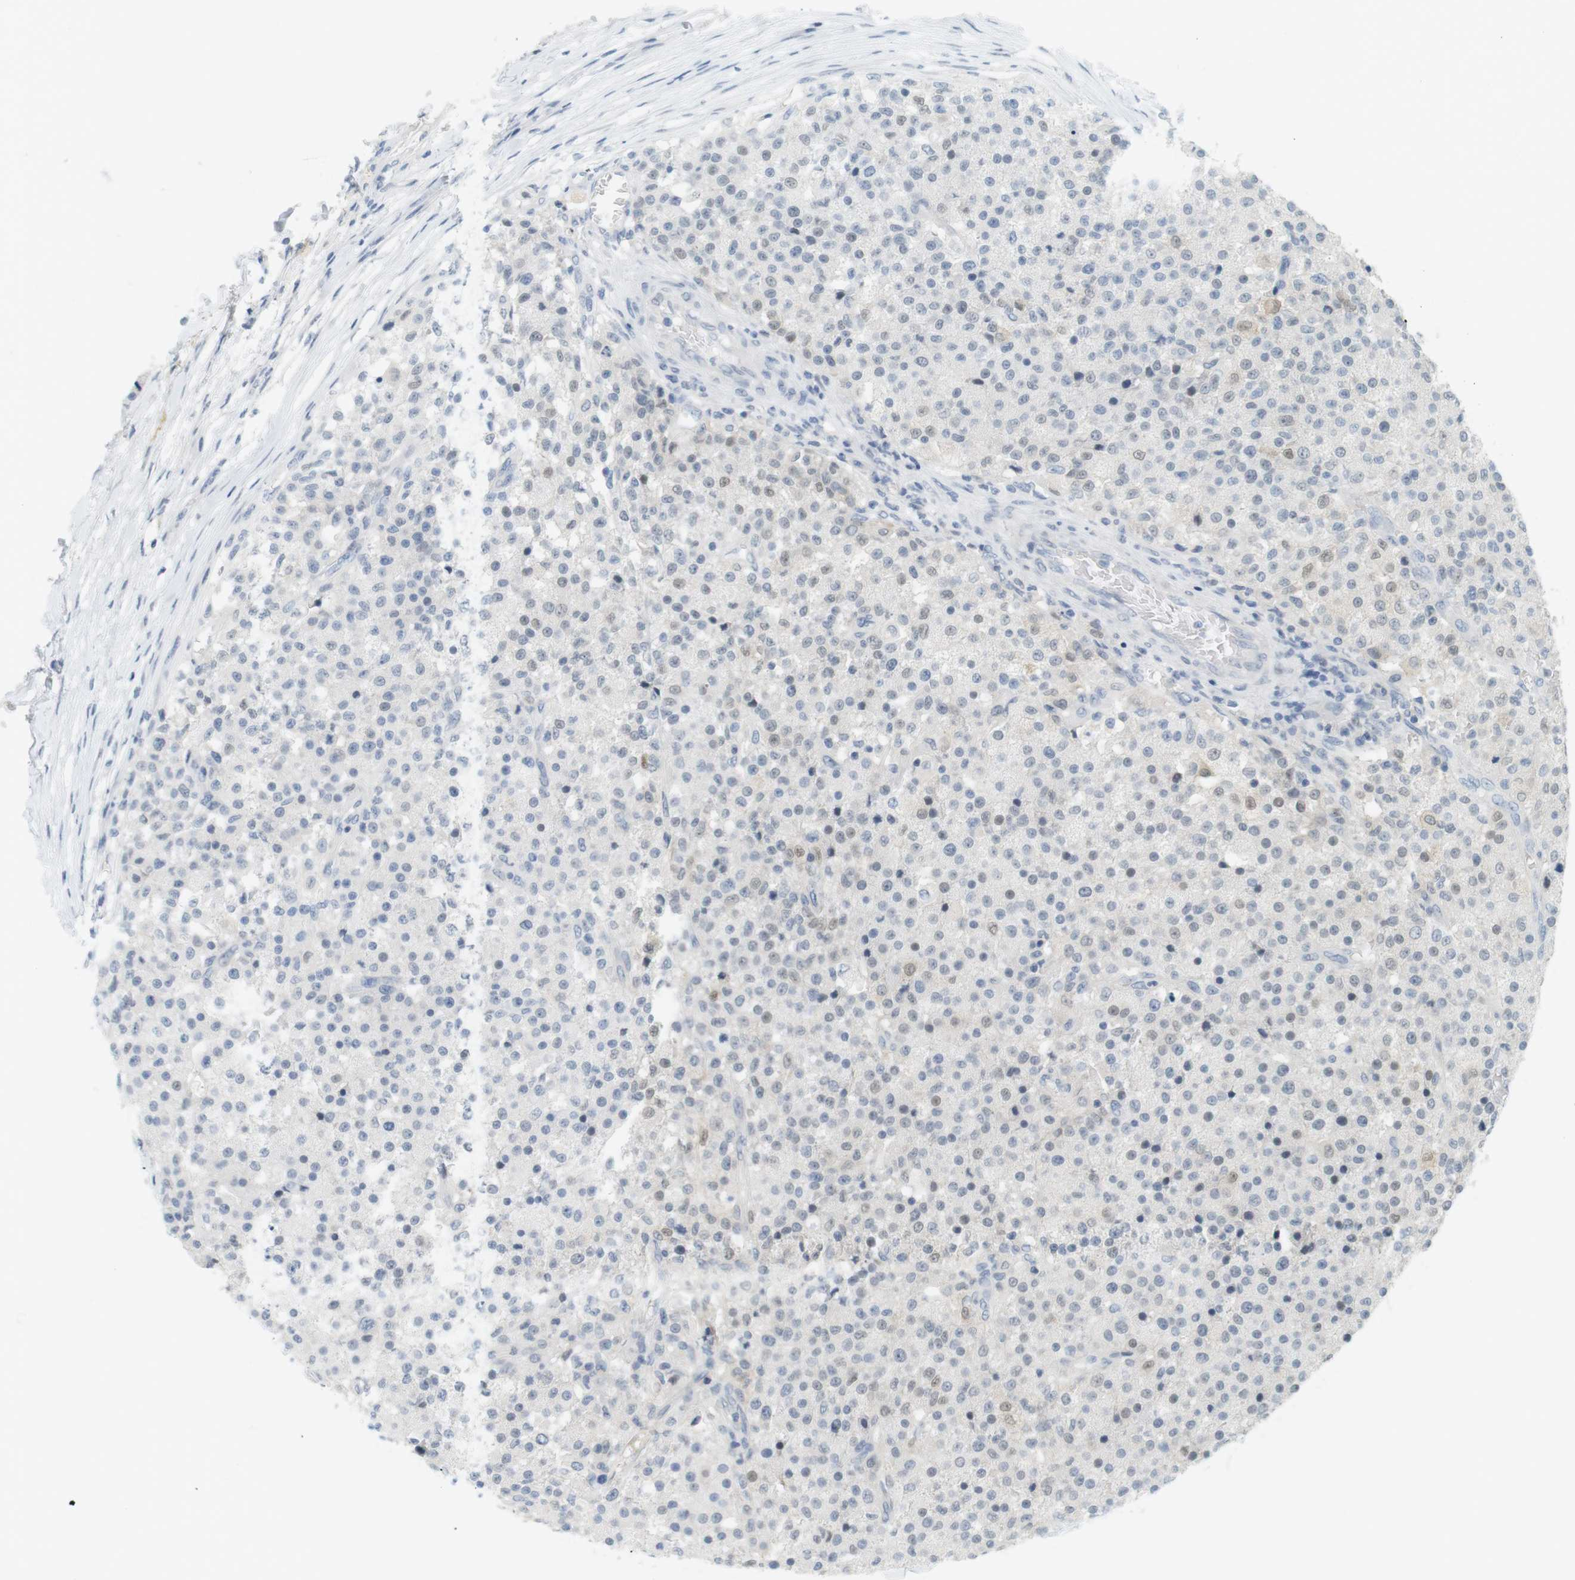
{"staining": {"intensity": "weak", "quantity": "<25%", "location": "nuclear"}, "tissue": "testis cancer", "cell_type": "Tumor cells", "image_type": "cancer", "snomed": [{"axis": "morphology", "description": "Seminoma, NOS"}, {"axis": "topography", "description": "Testis"}], "caption": "Immunohistochemical staining of human testis seminoma displays no significant staining in tumor cells.", "gene": "CREB3L2", "patient": {"sex": "male", "age": 59}}